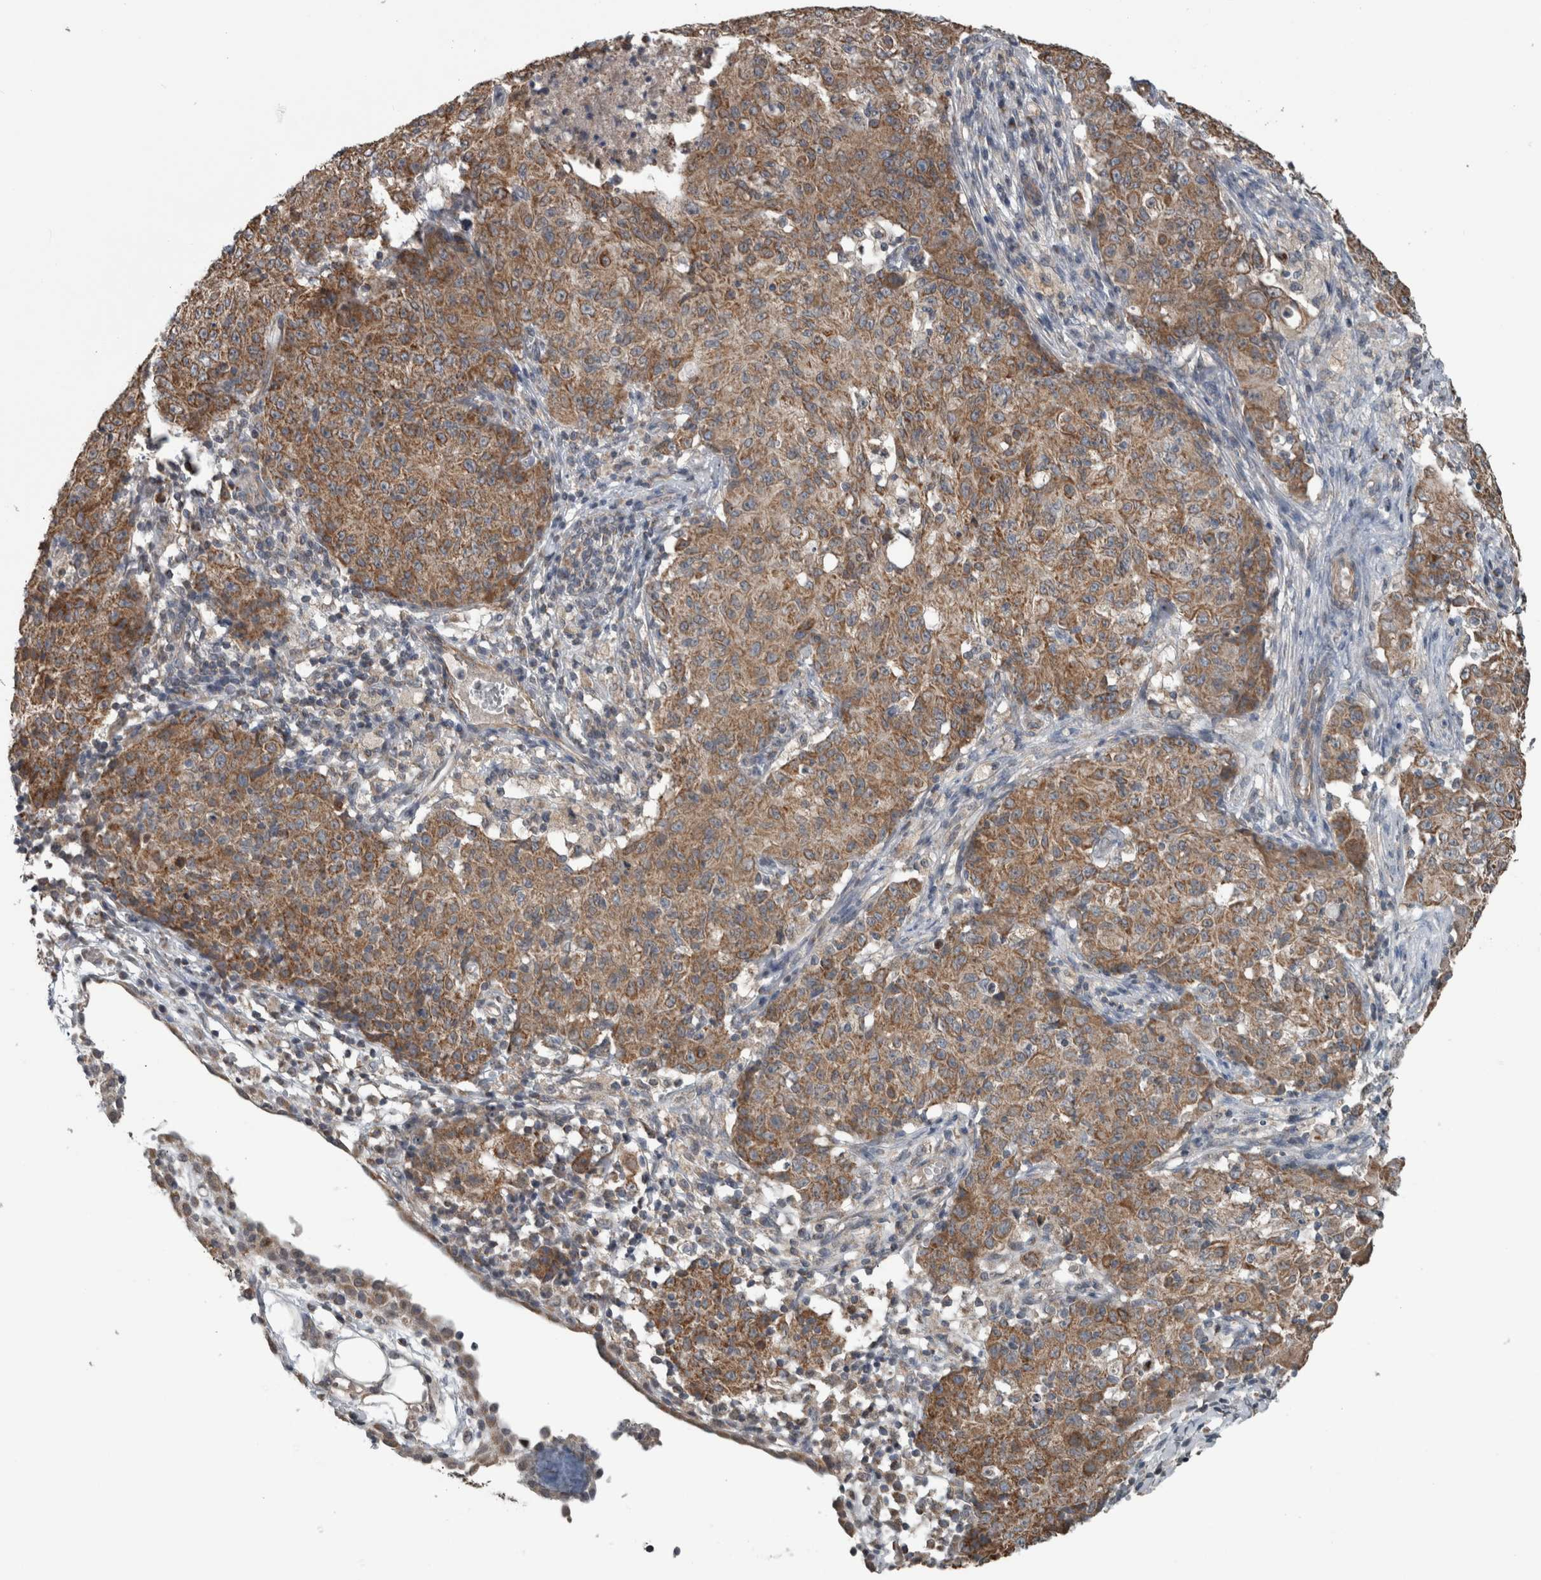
{"staining": {"intensity": "moderate", "quantity": ">75%", "location": "cytoplasmic/membranous"}, "tissue": "ovarian cancer", "cell_type": "Tumor cells", "image_type": "cancer", "snomed": [{"axis": "morphology", "description": "Carcinoma, endometroid"}, {"axis": "topography", "description": "Ovary"}], "caption": "There is medium levels of moderate cytoplasmic/membranous staining in tumor cells of endometroid carcinoma (ovarian), as demonstrated by immunohistochemical staining (brown color).", "gene": "ARMC1", "patient": {"sex": "female", "age": 42}}